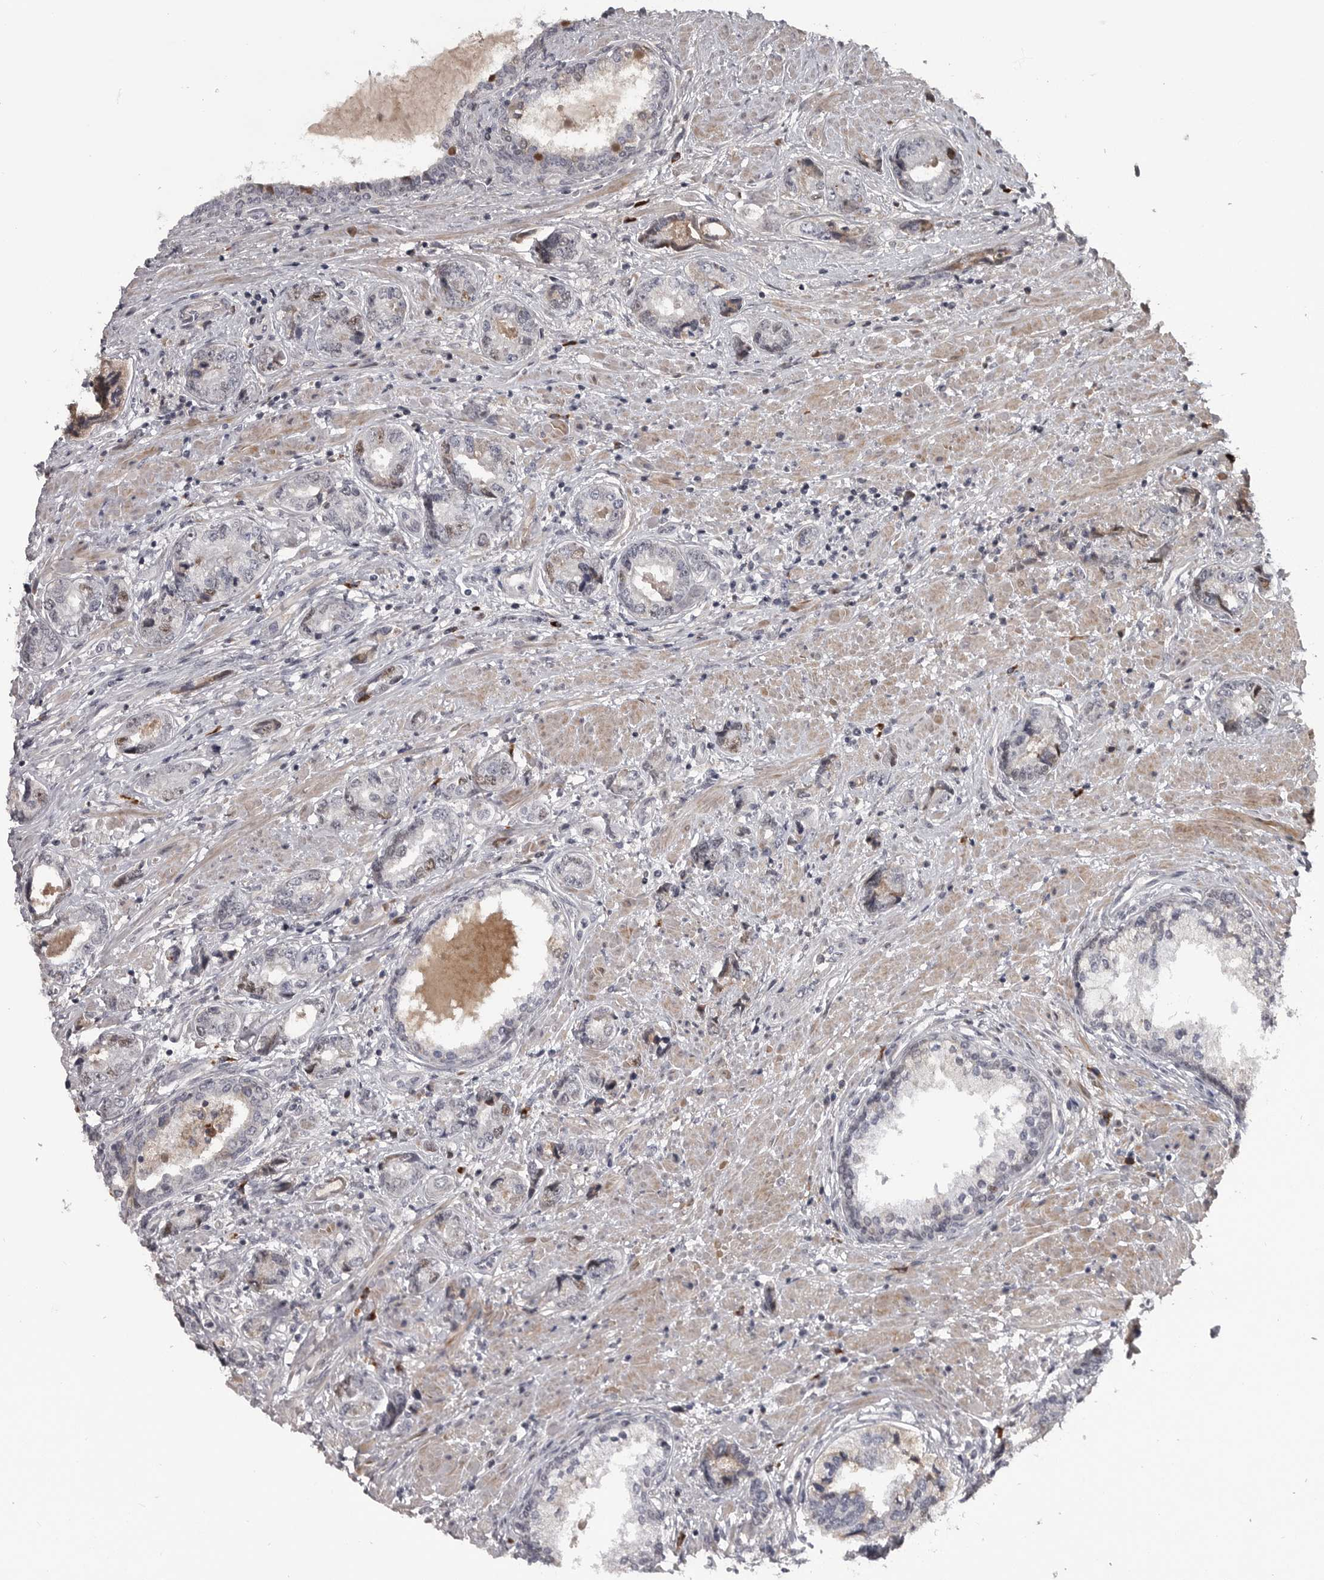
{"staining": {"intensity": "negative", "quantity": "none", "location": "none"}, "tissue": "prostate cancer", "cell_type": "Tumor cells", "image_type": "cancer", "snomed": [{"axis": "morphology", "description": "Adenocarcinoma, High grade"}, {"axis": "topography", "description": "Prostate"}], "caption": "Immunohistochemical staining of prostate cancer (high-grade adenocarcinoma) exhibits no significant positivity in tumor cells. Brightfield microscopy of immunohistochemistry stained with DAB (brown) and hematoxylin (blue), captured at high magnification.", "gene": "ZNF277", "patient": {"sex": "male", "age": 61}}